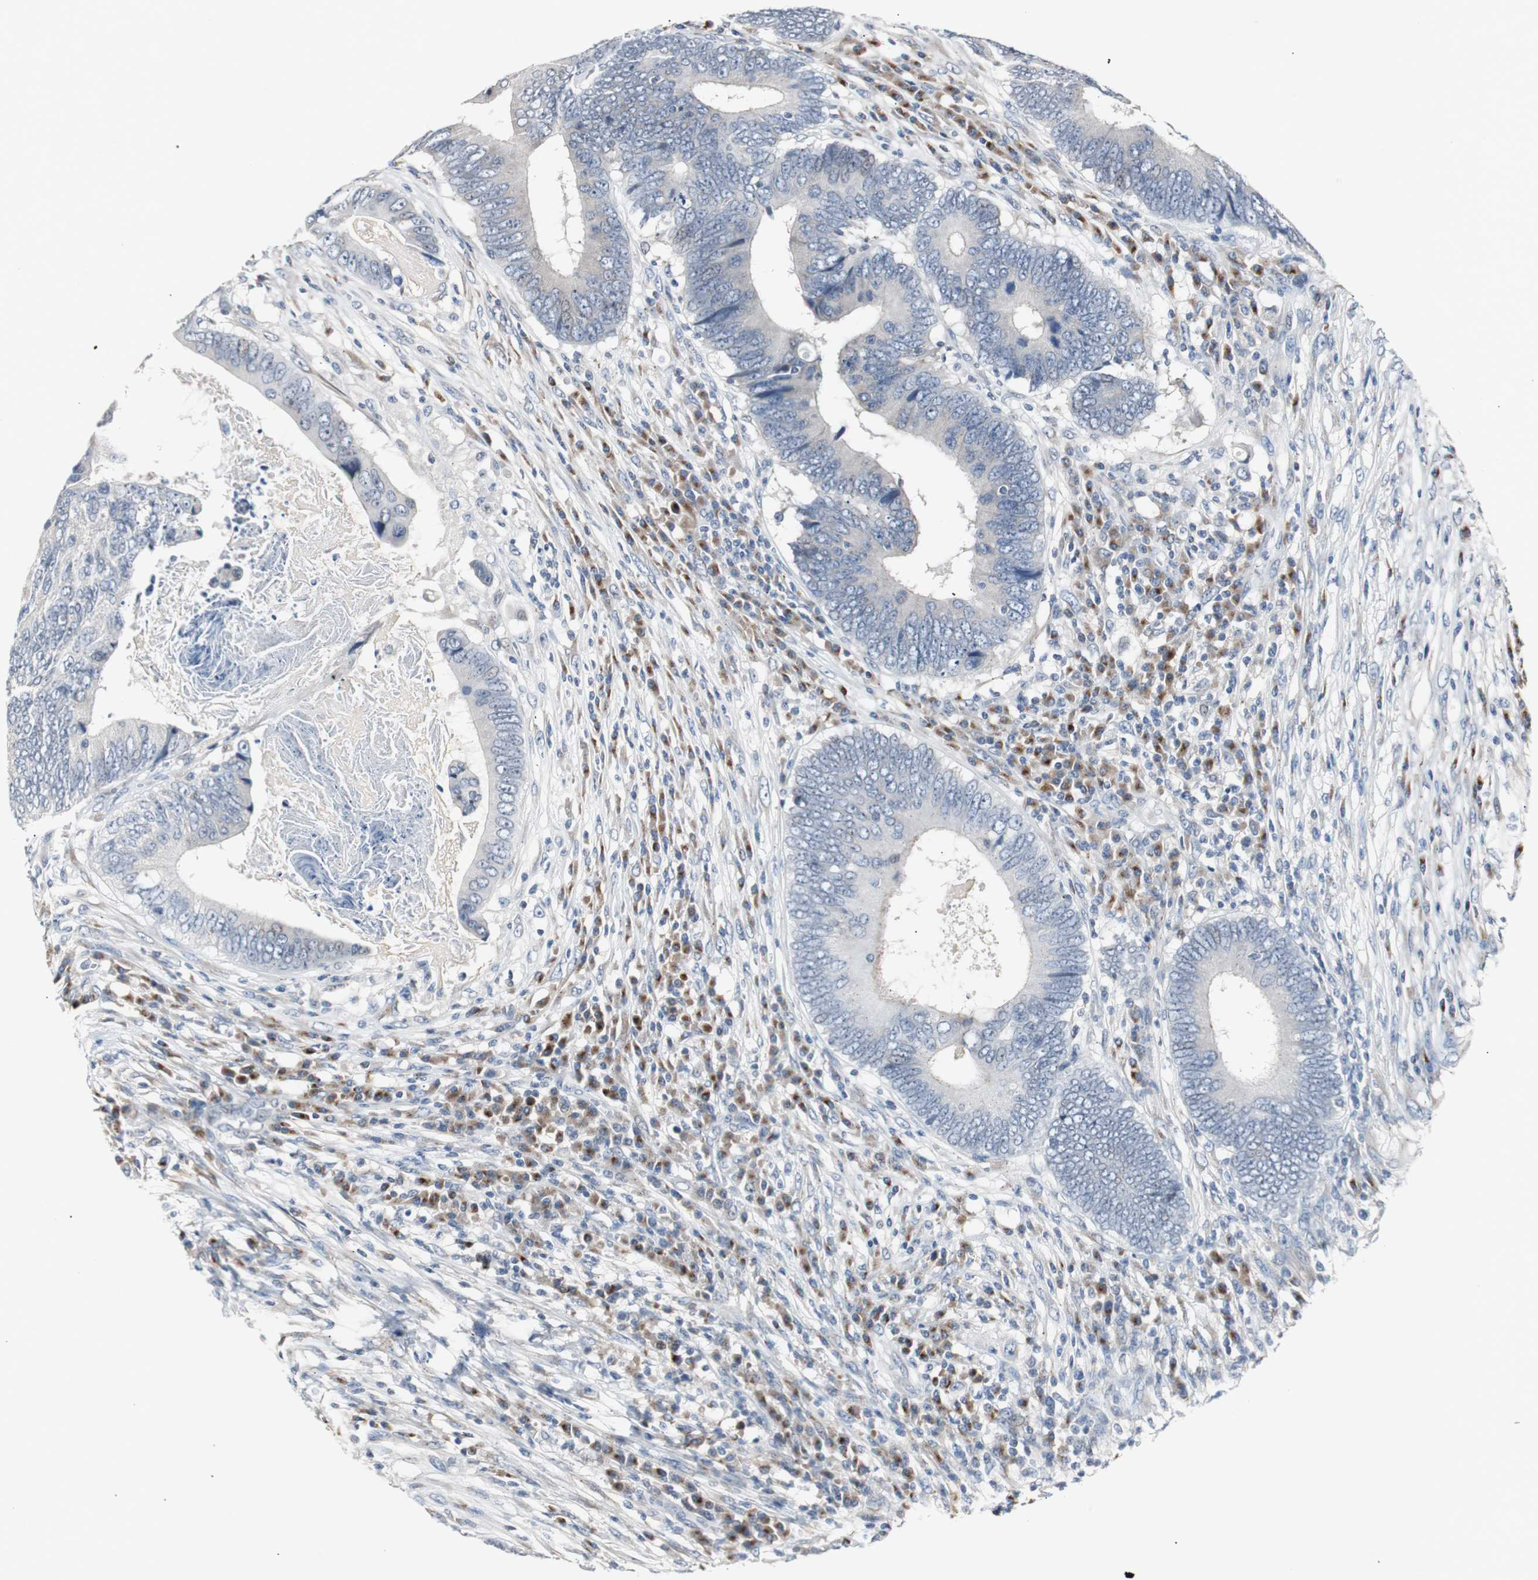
{"staining": {"intensity": "negative", "quantity": "none", "location": "none"}, "tissue": "colorectal cancer", "cell_type": "Tumor cells", "image_type": "cancer", "snomed": [{"axis": "morphology", "description": "Adenocarcinoma, NOS"}, {"axis": "topography", "description": "Colon"}], "caption": "This image is of colorectal cancer (adenocarcinoma) stained with IHC to label a protein in brown with the nuclei are counter-stained blue. There is no positivity in tumor cells.", "gene": "SOX30", "patient": {"sex": "female", "age": 78}}